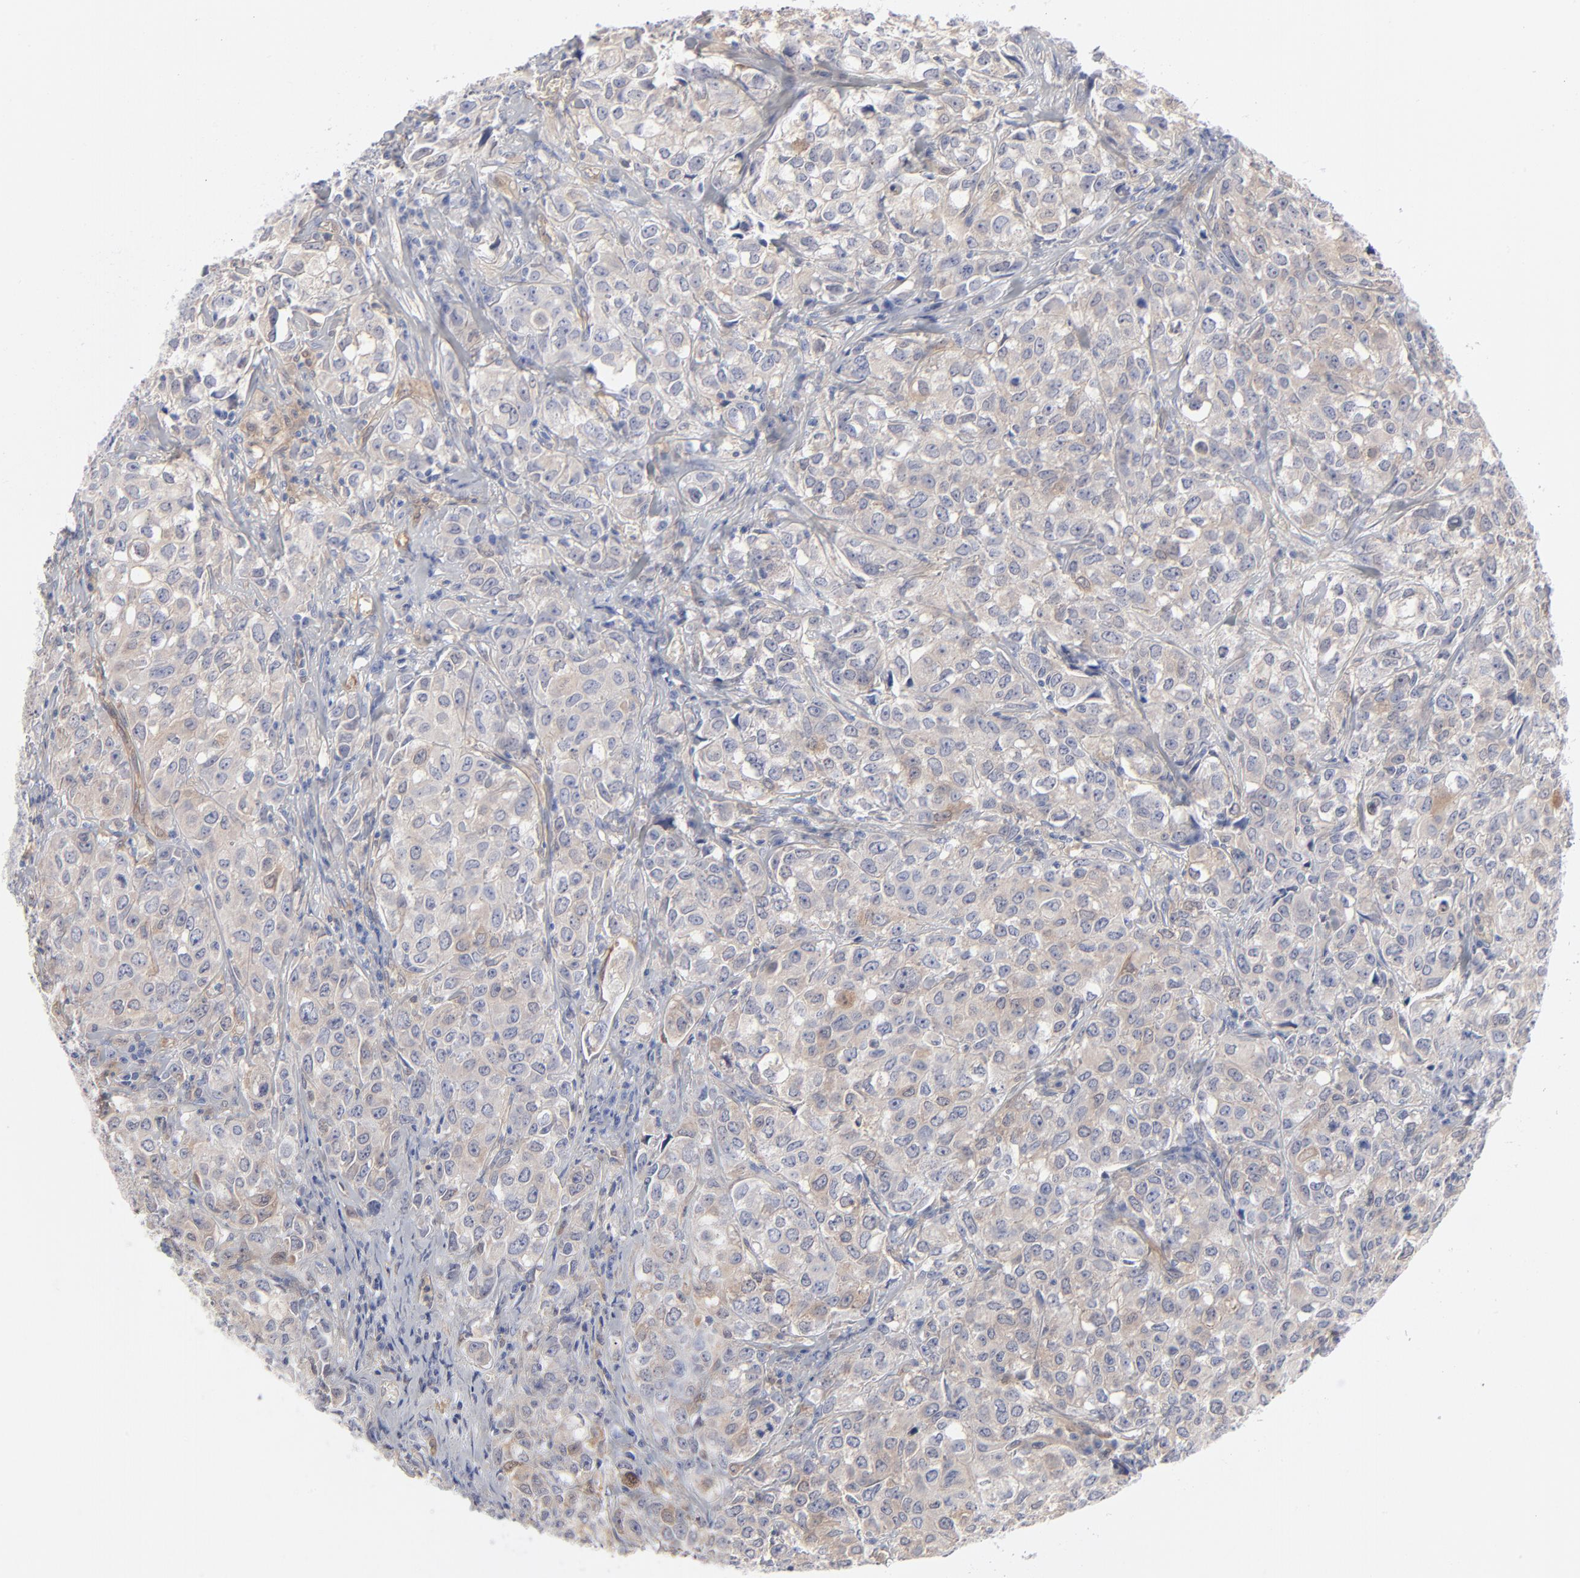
{"staining": {"intensity": "weak", "quantity": ">75%", "location": "cytoplasmic/membranous"}, "tissue": "urothelial cancer", "cell_type": "Tumor cells", "image_type": "cancer", "snomed": [{"axis": "morphology", "description": "Urothelial carcinoma, High grade"}, {"axis": "topography", "description": "Urinary bladder"}], "caption": "Immunohistochemical staining of high-grade urothelial carcinoma displays low levels of weak cytoplasmic/membranous staining in about >75% of tumor cells.", "gene": "ARRB1", "patient": {"sex": "female", "age": 75}}